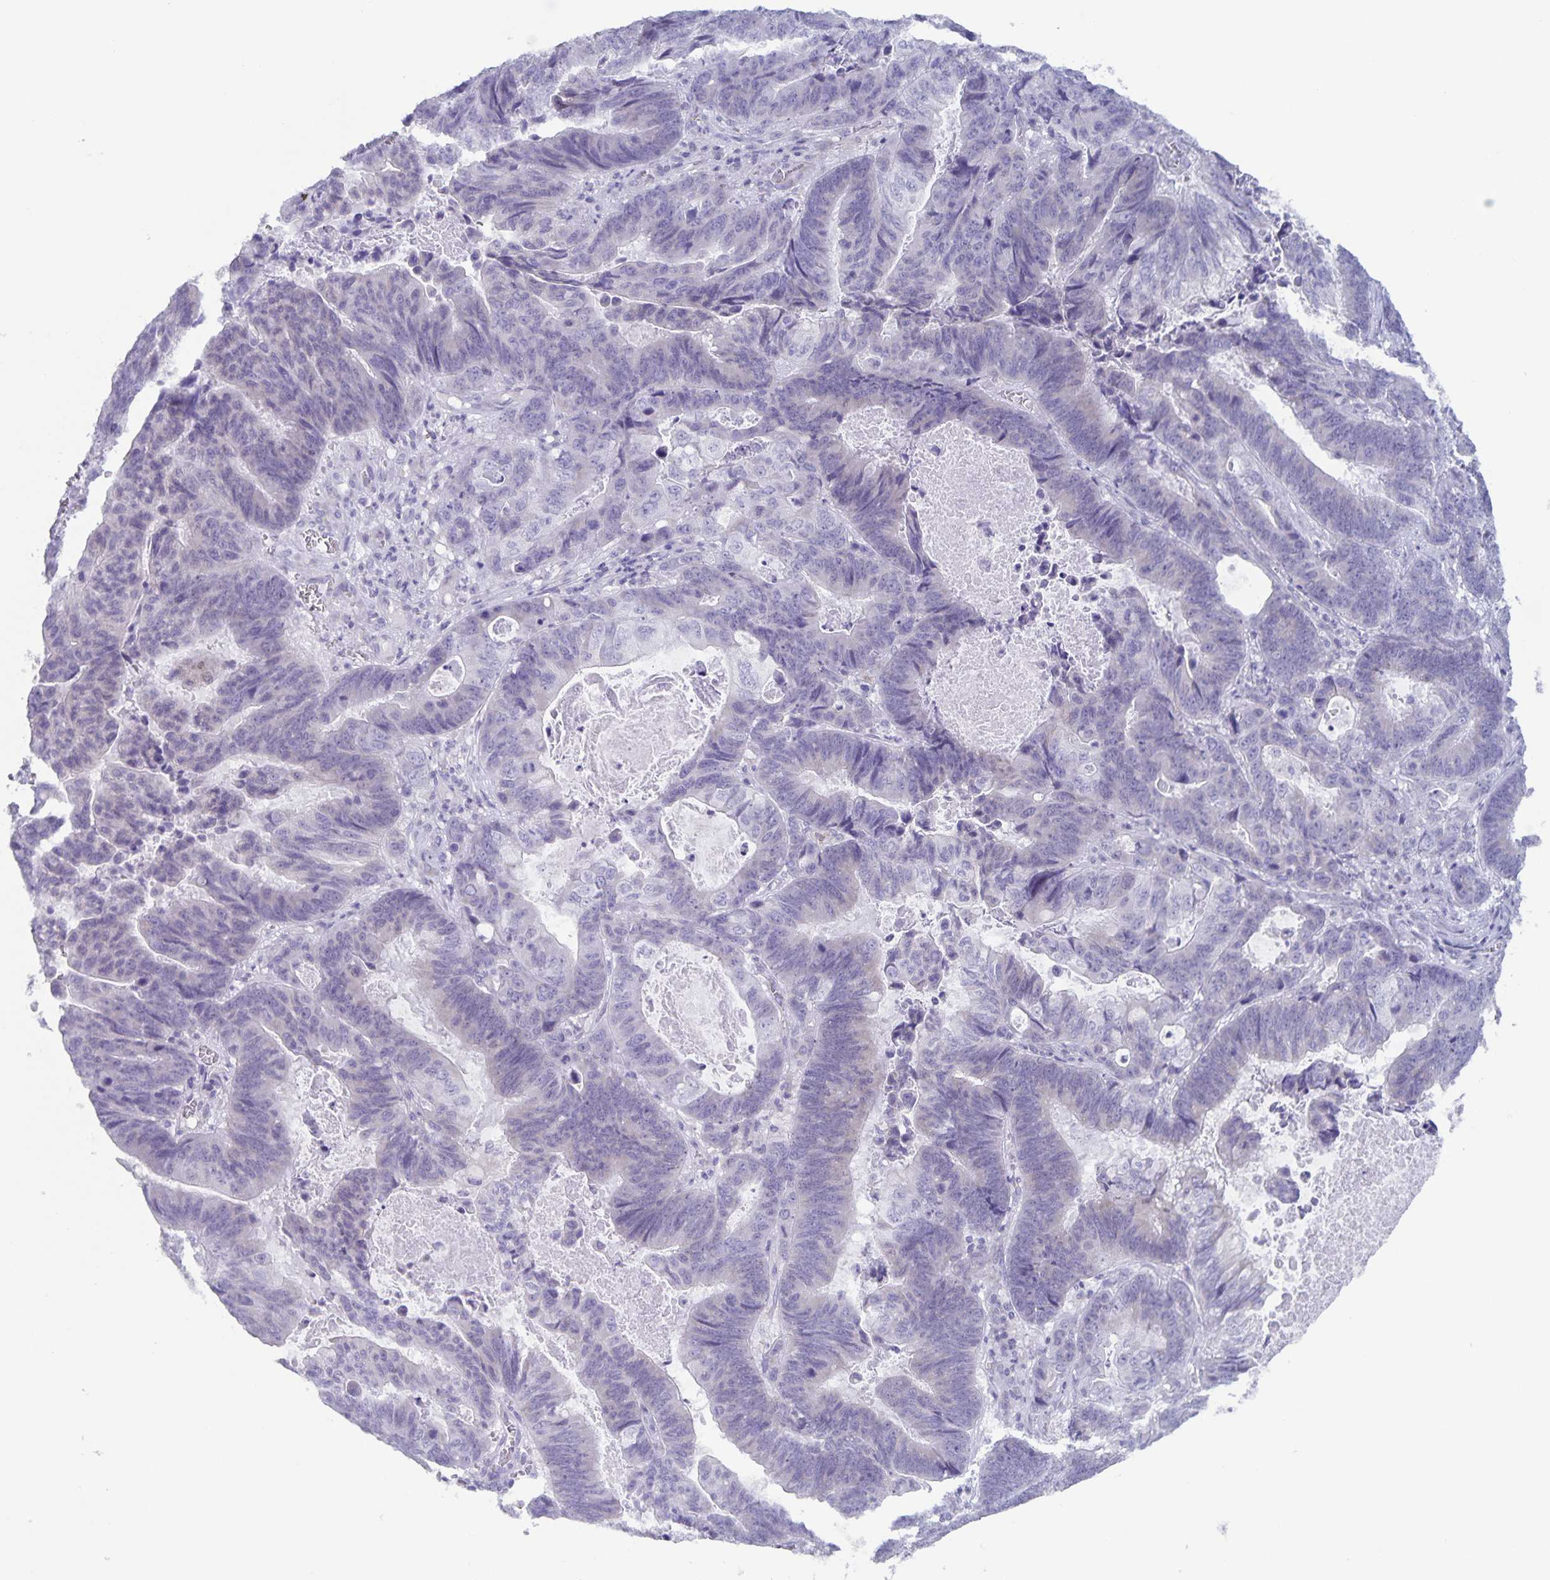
{"staining": {"intensity": "negative", "quantity": "none", "location": "none"}, "tissue": "lung cancer", "cell_type": "Tumor cells", "image_type": "cancer", "snomed": [{"axis": "morphology", "description": "Aneuploidy"}, {"axis": "morphology", "description": "Adenocarcinoma, NOS"}, {"axis": "morphology", "description": "Adenocarcinoma primary or metastatic"}, {"axis": "topography", "description": "Lung"}], "caption": "An immunohistochemistry (IHC) photomicrograph of adenocarcinoma (lung) is shown. There is no staining in tumor cells of adenocarcinoma (lung).", "gene": "AQP4", "patient": {"sex": "female", "age": 75}}